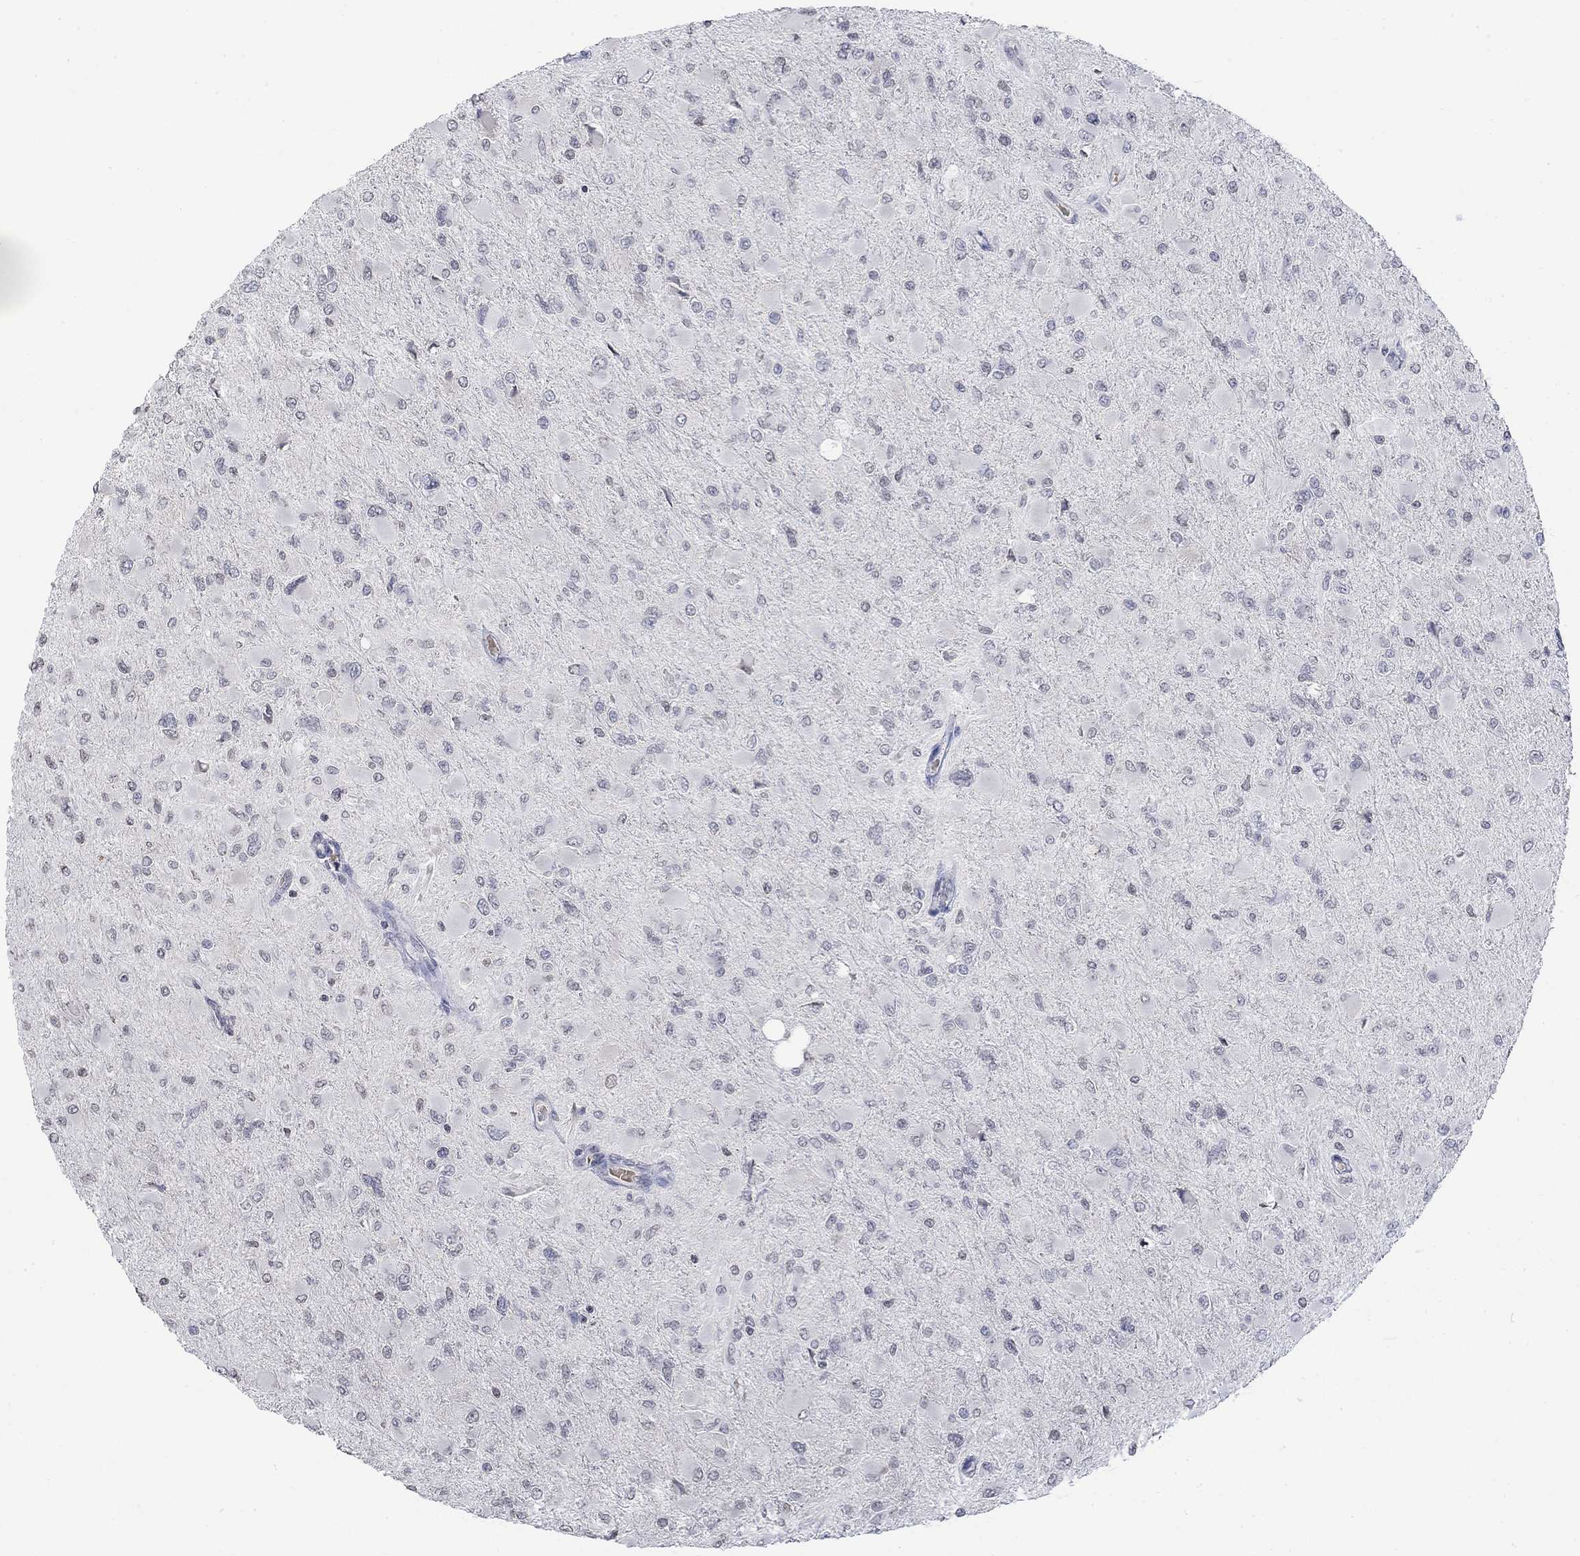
{"staining": {"intensity": "negative", "quantity": "none", "location": "none"}, "tissue": "glioma", "cell_type": "Tumor cells", "image_type": "cancer", "snomed": [{"axis": "morphology", "description": "Glioma, malignant, High grade"}, {"axis": "topography", "description": "Cerebral cortex"}], "caption": "An image of malignant glioma (high-grade) stained for a protein exhibits no brown staining in tumor cells.", "gene": "TMEM255A", "patient": {"sex": "female", "age": 36}}